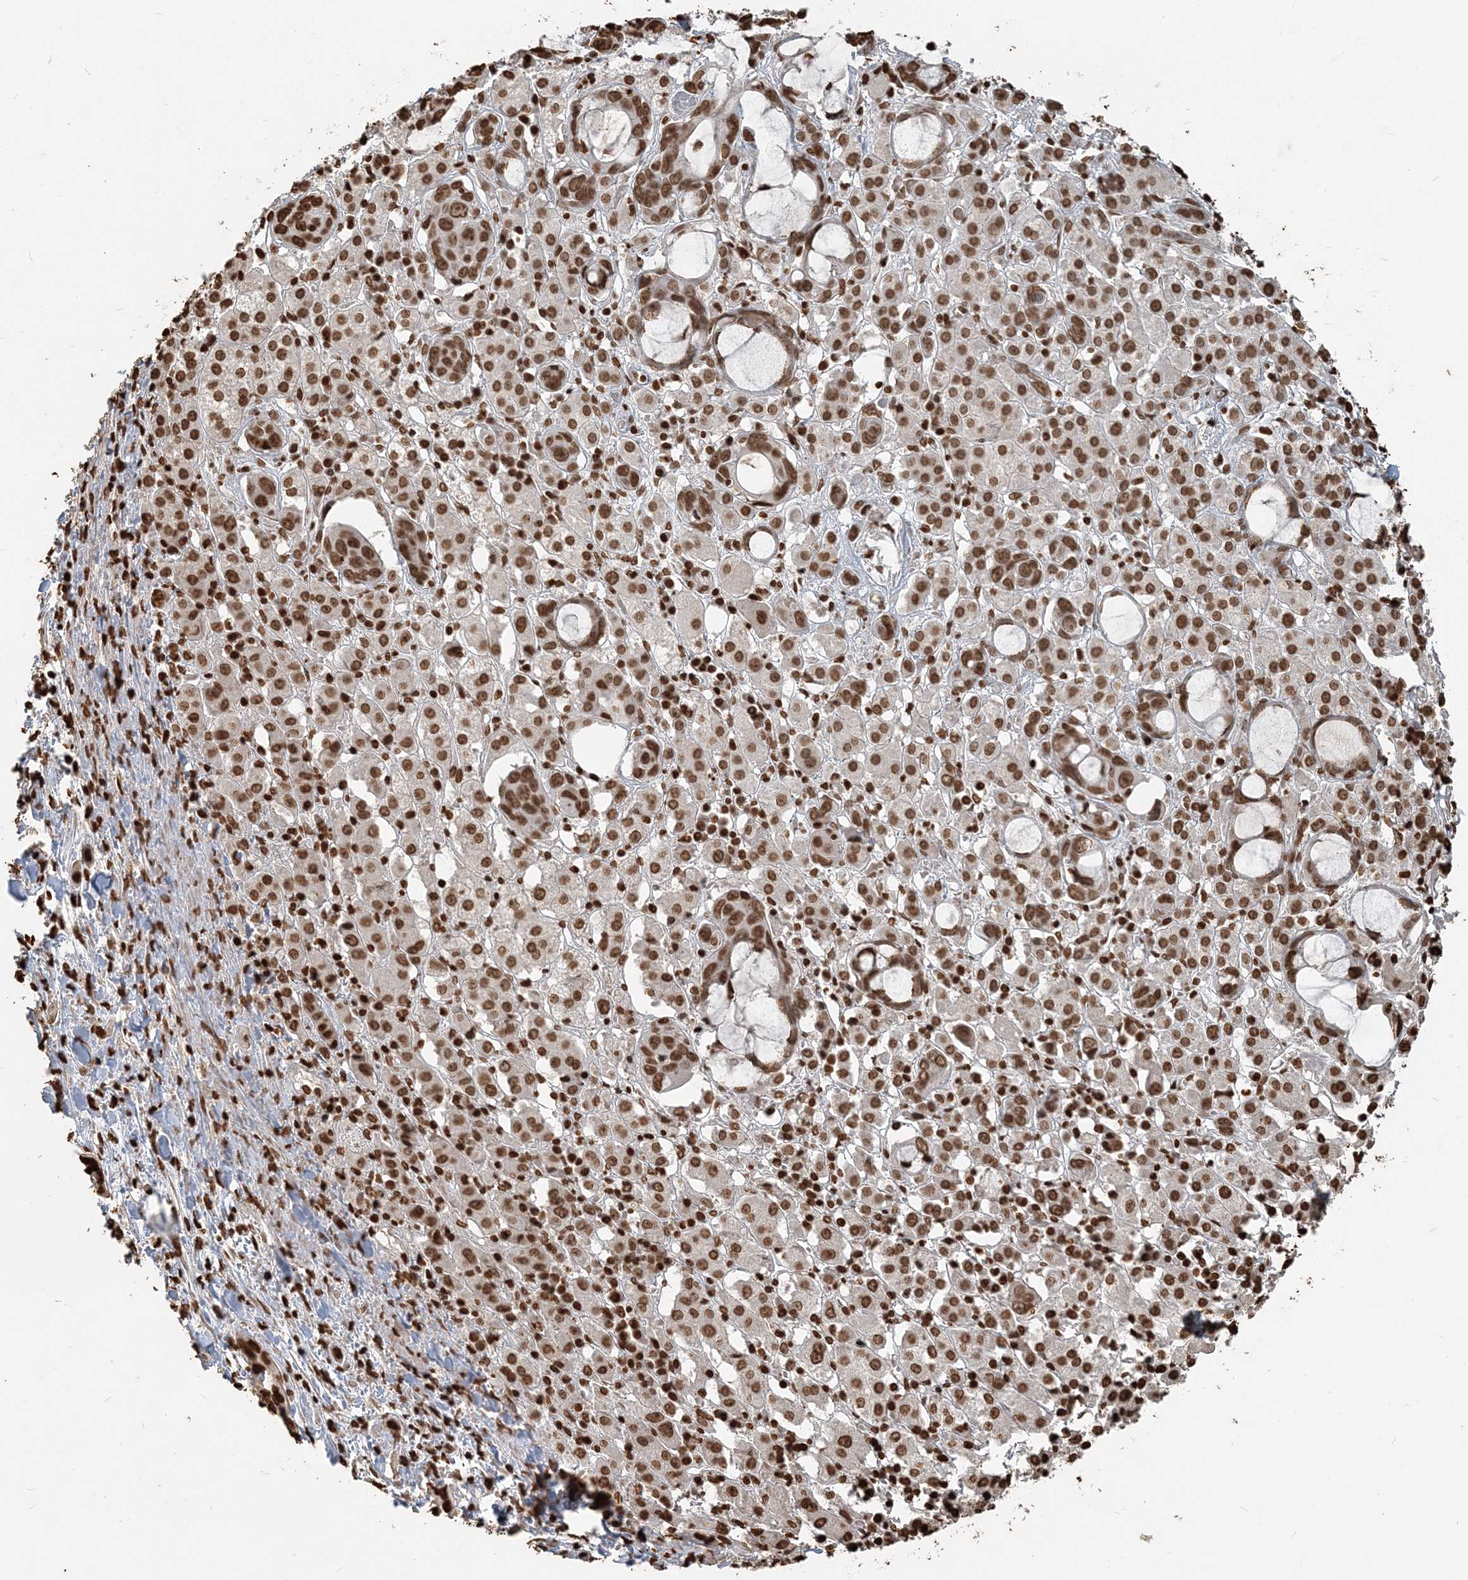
{"staining": {"intensity": "strong", "quantity": ">75%", "location": "nuclear"}, "tissue": "pancreatic cancer", "cell_type": "Tumor cells", "image_type": "cancer", "snomed": [{"axis": "morphology", "description": "Adenocarcinoma, NOS"}, {"axis": "topography", "description": "Pancreas"}], "caption": "The image exhibits staining of adenocarcinoma (pancreatic), revealing strong nuclear protein positivity (brown color) within tumor cells.", "gene": "H3-3B", "patient": {"sex": "female", "age": 60}}